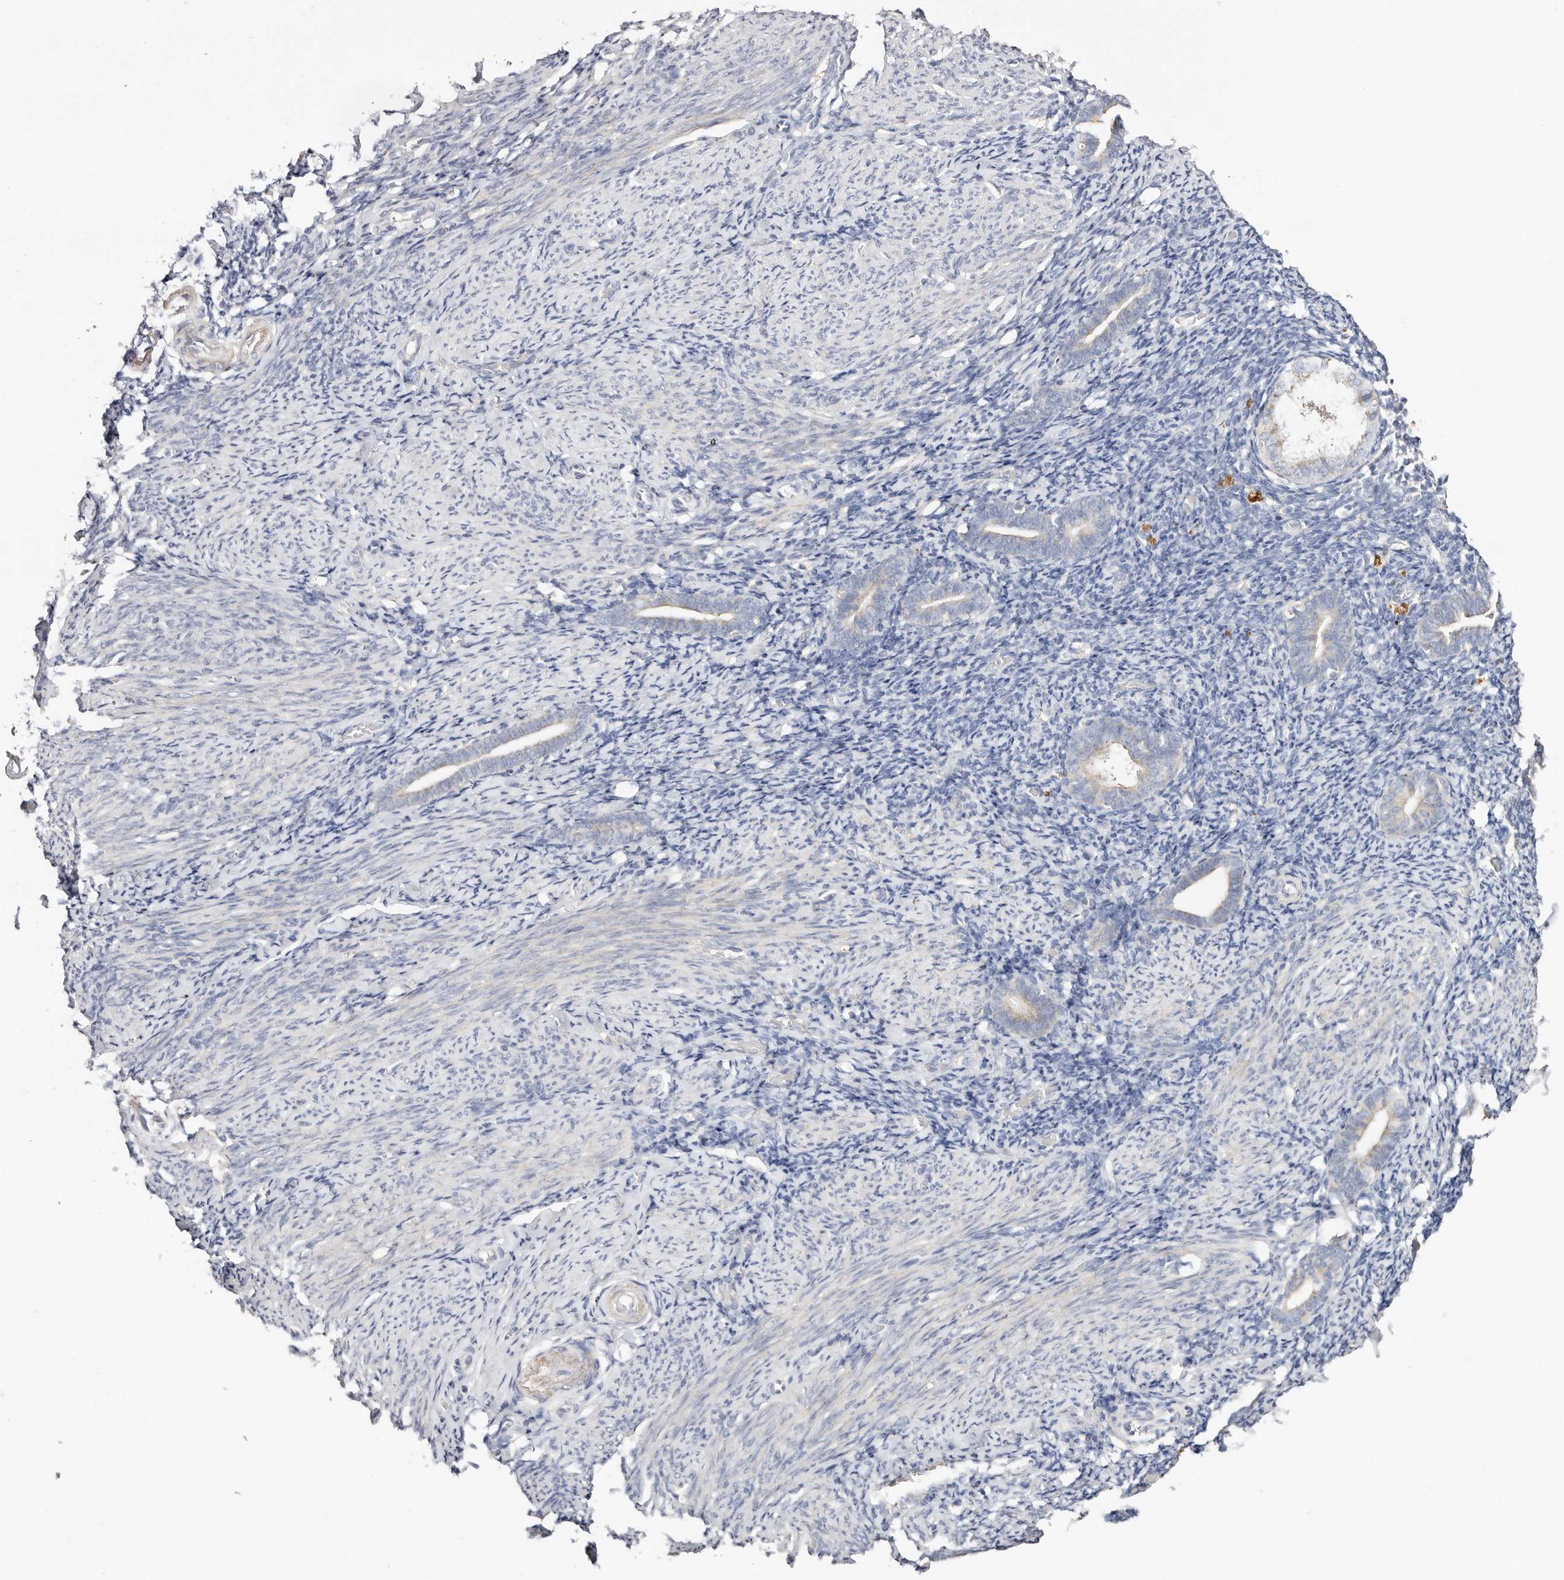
{"staining": {"intensity": "negative", "quantity": "none", "location": "none"}, "tissue": "endometrium", "cell_type": "Cells in endometrial stroma", "image_type": "normal", "snomed": [{"axis": "morphology", "description": "Normal tissue, NOS"}, {"axis": "topography", "description": "Endometrium"}], "caption": "A photomicrograph of human endometrium is negative for staining in cells in endometrial stroma. Nuclei are stained in blue.", "gene": "VIPAS39", "patient": {"sex": "female", "age": 51}}